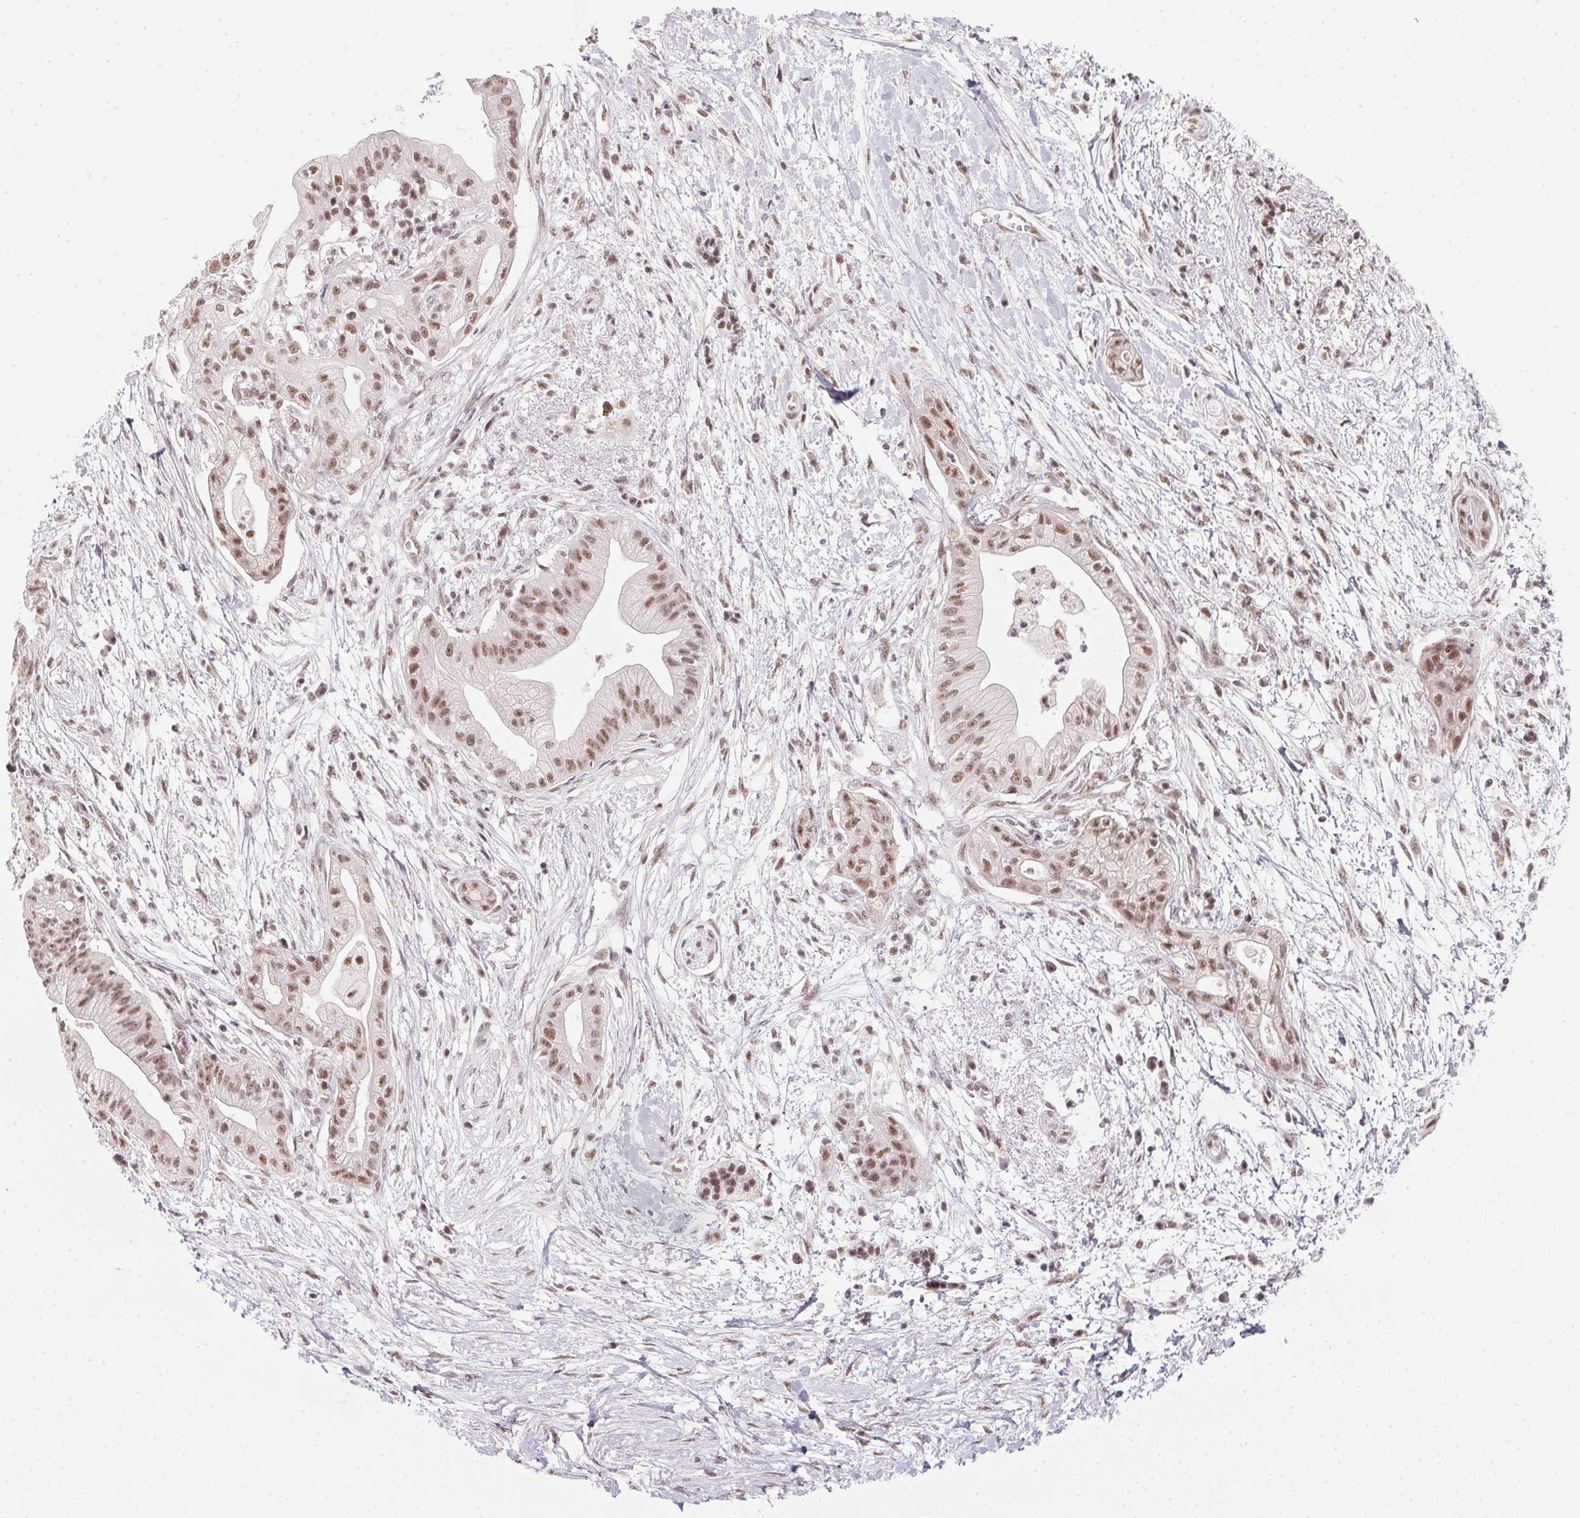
{"staining": {"intensity": "moderate", "quantity": ">75%", "location": "nuclear"}, "tissue": "pancreatic cancer", "cell_type": "Tumor cells", "image_type": "cancer", "snomed": [{"axis": "morphology", "description": "Normal tissue, NOS"}, {"axis": "morphology", "description": "Adenocarcinoma, NOS"}, {"axis": "topography", "description": "Lymph node"}, {"axis": "topography", "description": "Pancreas"}], "caption": "Immunohistochemistry (IHC) micrograph of neoplastic tissue: human adenocarcinoma (pancreatic) stained using IHC reveals medium levels of moderate protein expression localized specifically in the nuclear of tumor cells, appearing as a nuclear brown color.", "gene": "SRSF7", "patient": {"sex": "female", "age": 58}}